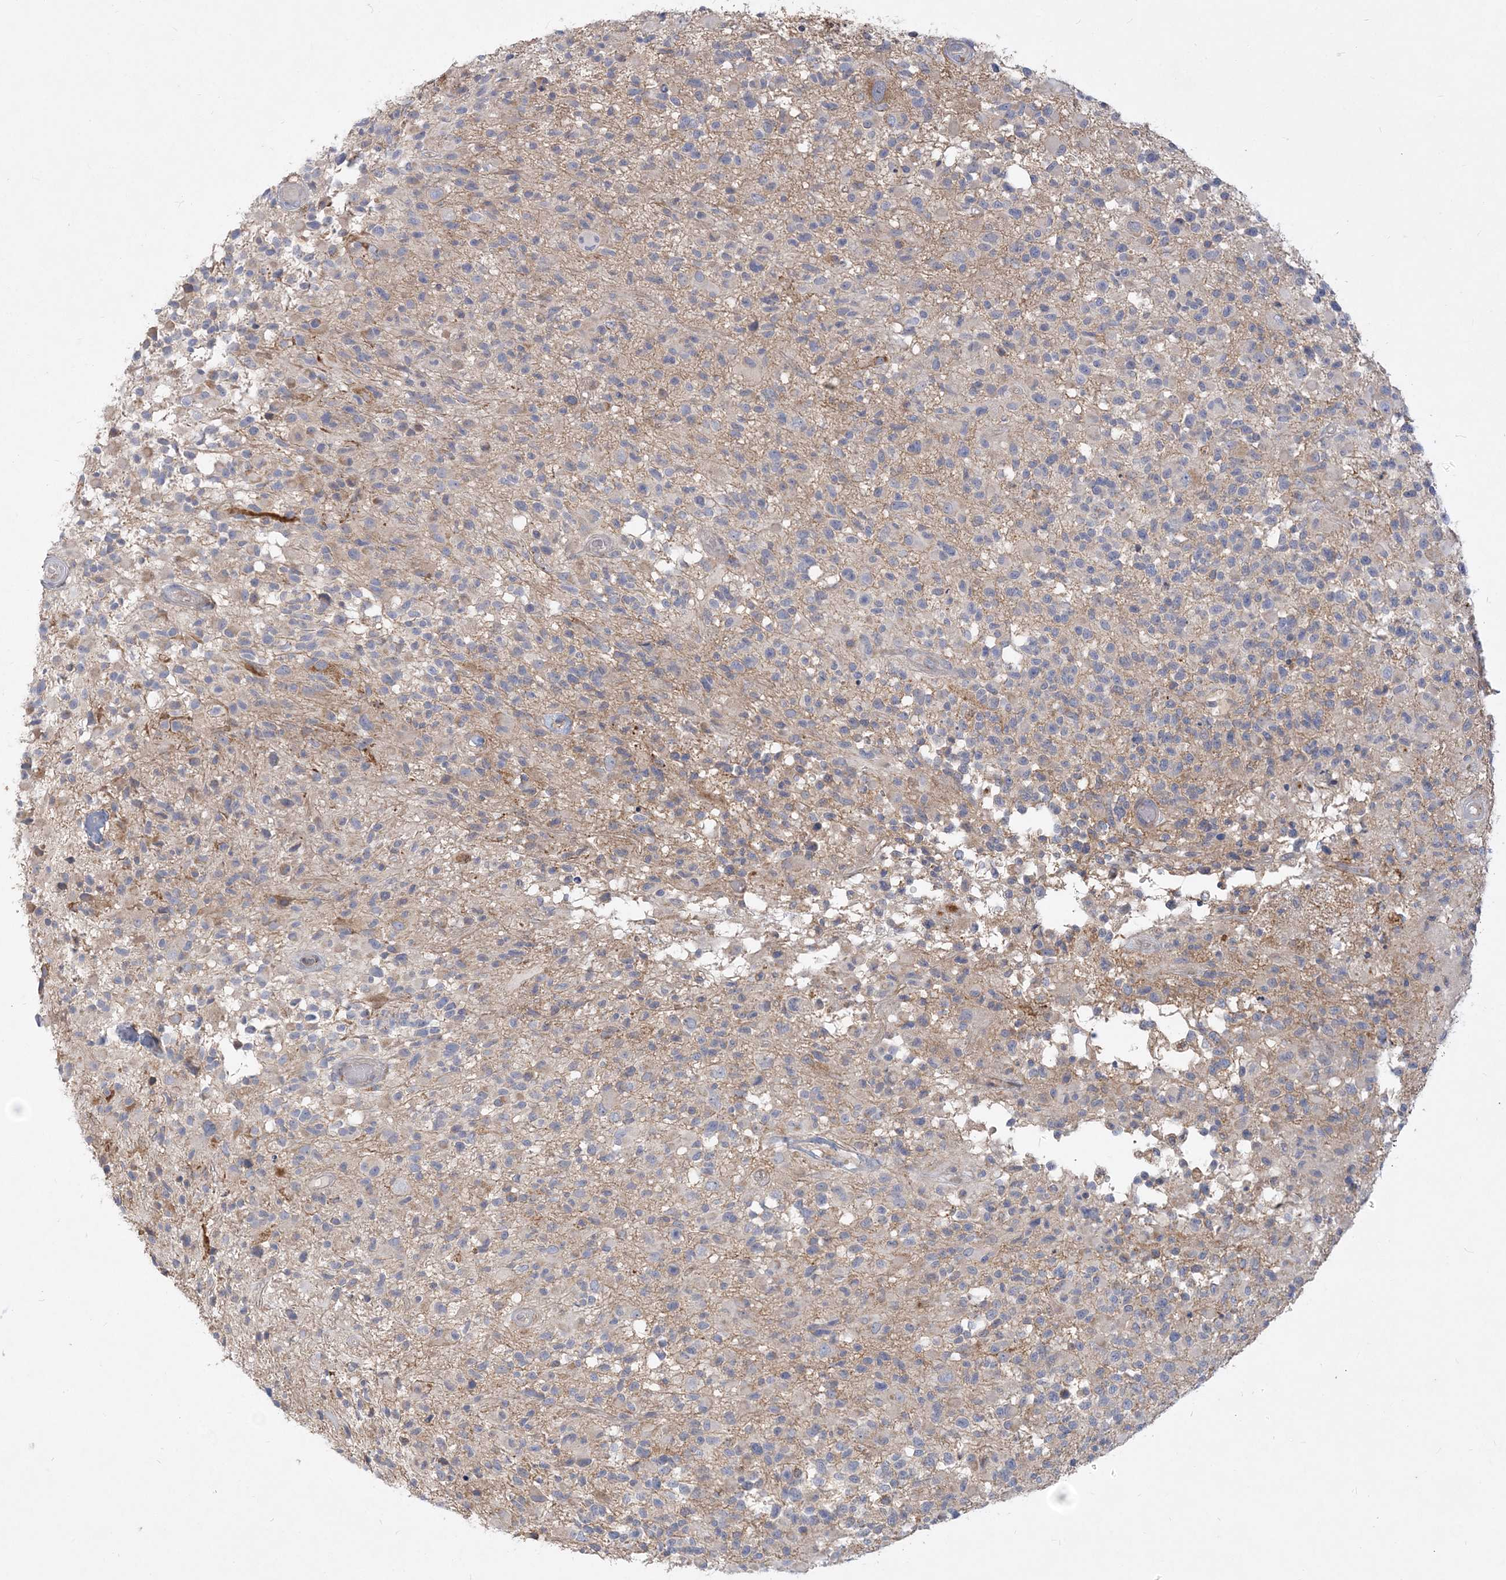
{"staining": {"intensity": "negative", "quantity": "none", "location": "none"}, "tissue": "glioma", "cell_type": "Tumor cells", "image_type": "cancer", "snomed": [{"axis": "morphology", "description": "Glioma, malignant, High grade"}, {"axis": "morphology", "description": "Glioblastoma, NOS"}, {"axis": "topography", "description": "Brain"}], "caption": "Protein analysis of glioblastoma reveals no significant positivity in tumor cells.", "gene": "GMPPA", "patient": {"sex": "male", "age": 60}}